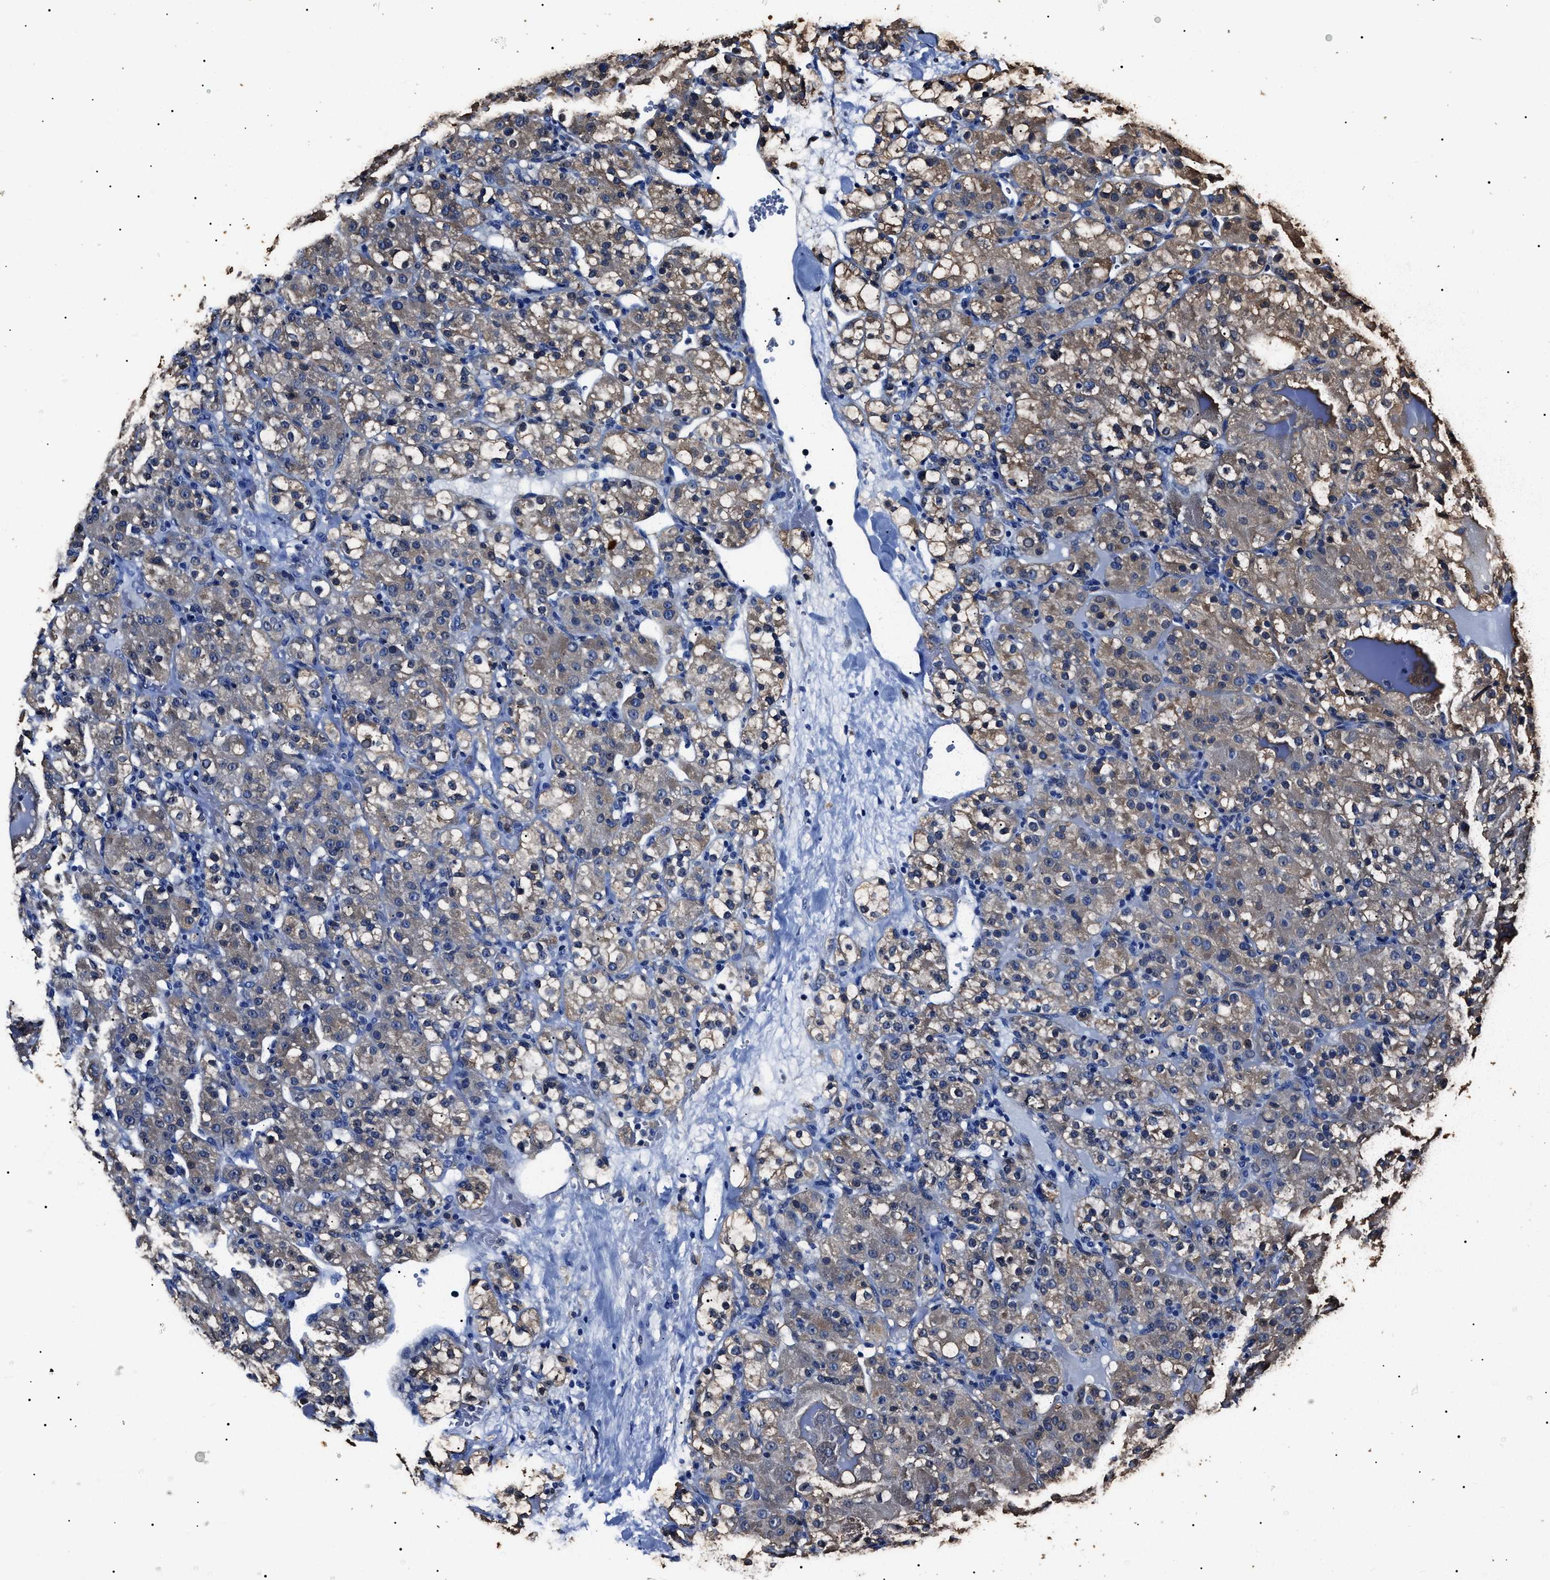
{"staining": {"intensity": "weak", "quantity": "<25%", "location": "cytoplasmic/membranous"}, "tissue": "renal cancer", "cell_type": "Tumor cells", "image_type": "cancer", "snomed": [{"axis": "morphology", "description": "Normal tissue, NOS"}, {"axis": "morphology", "description": "Adenocarcinoma, NOS"}, {"axis": "topography", "description": "Kidney"}], "caption": "A high-resolution micrograph shows IHC staining of renal adenocarcinoma, which displays no significant positivity in tumor cells. The staining was performed using DAB (3,3'-diaminobenzidine) to visualize the protein expression in brown, while the nuclei were stained in blue with hematoxylin (Magnification: 20x).", "gene": "ALDH1A1", "patient": {"sex": "male", "age": 61}}